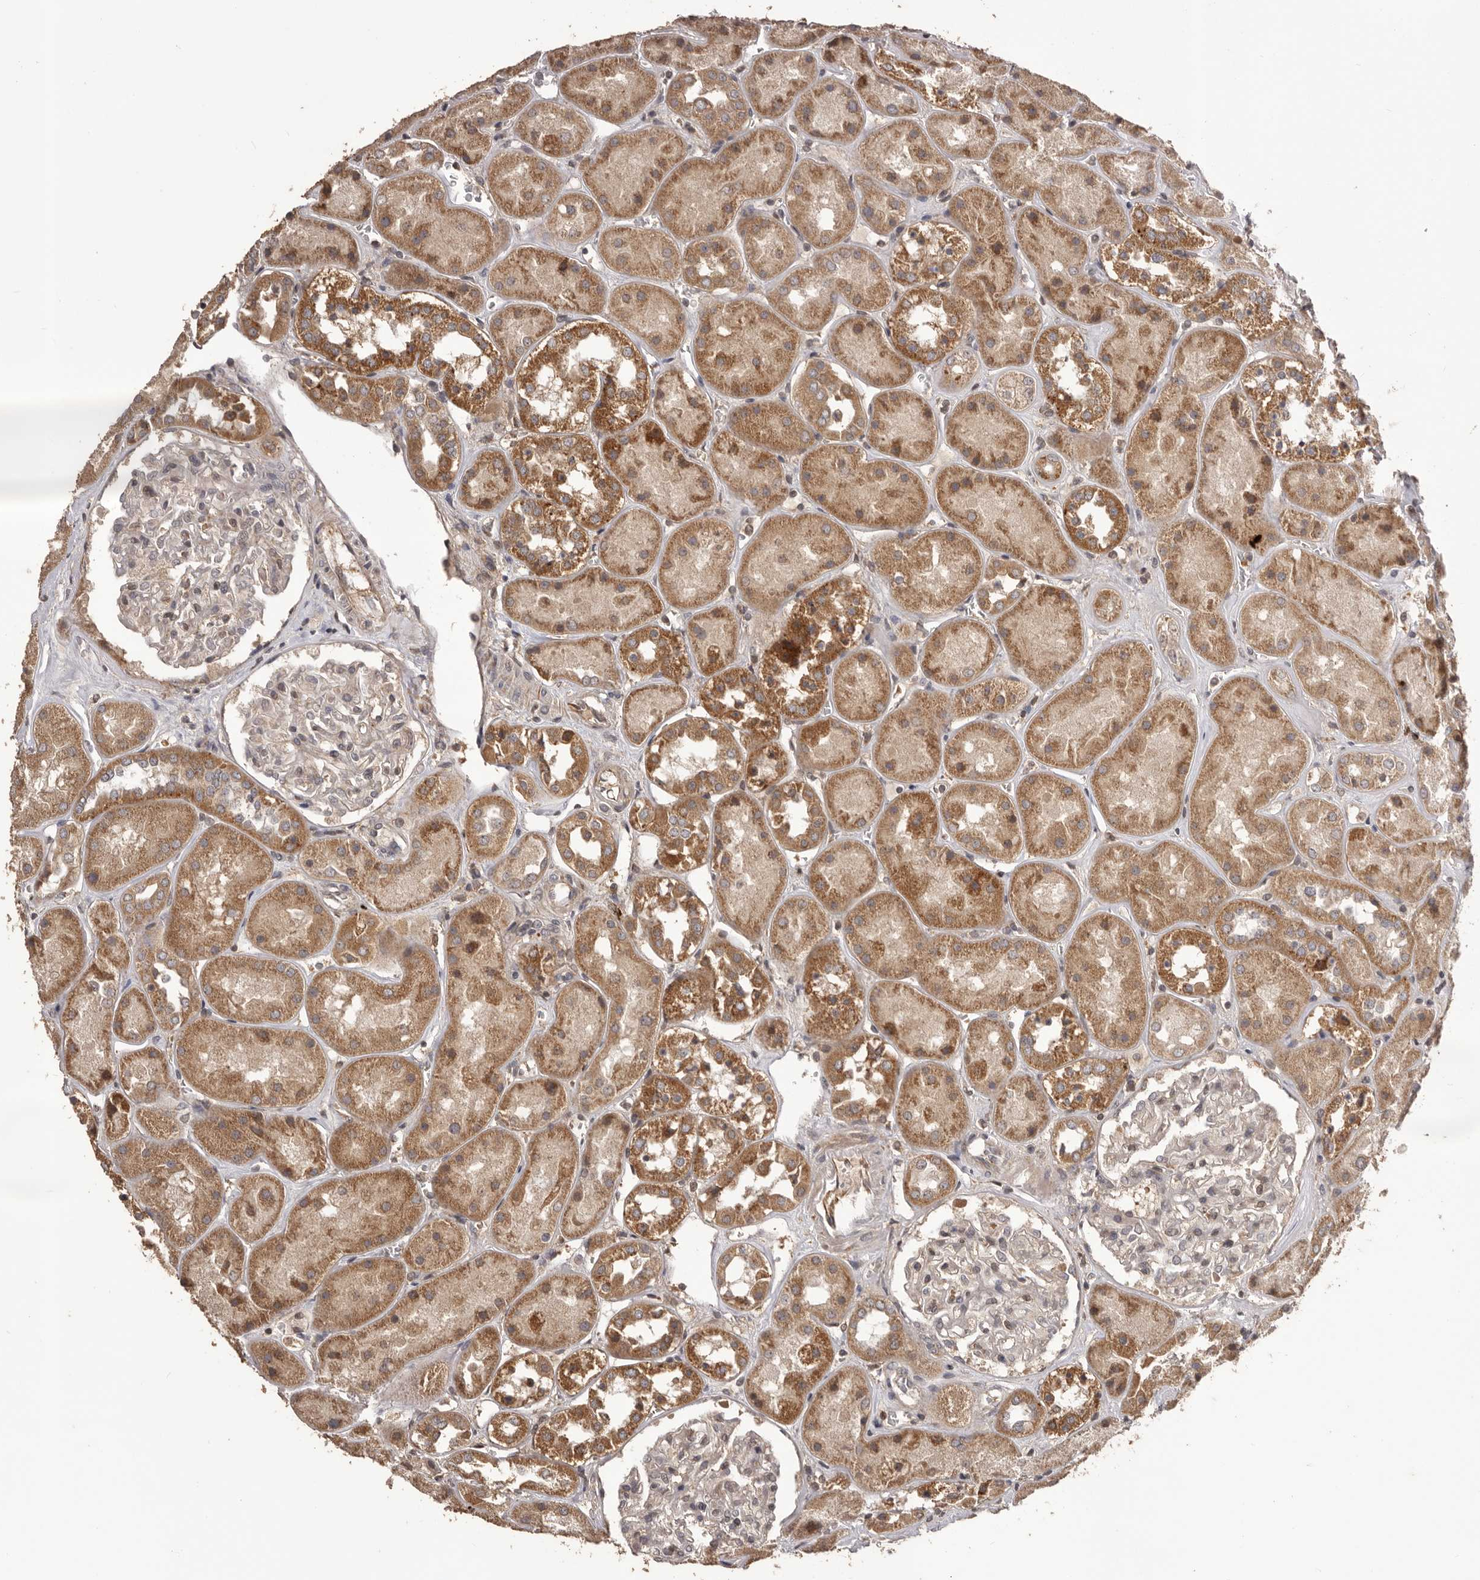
{"staining": {"intensity": "weak", "quantity": "25%-75%", "location": "cytoplasmic/membranous,nuclear"}, "tissue": "kidney", "cell_type": "Cells in glomeruli", "image_type": "normal", "snomed": [{"axis": "morphology", "description": "Normal tissue, NOS"}, {"axis": "topography", "description": "Kidney"}], "caption": "A low amount of weak cytoplasmic/membranous,nuclear staining is seen in about 25%-75% of cells in glomeruli in normal kidney.", "gene": "QRSL1", "patient": {"sex": "male", "age": 70}}